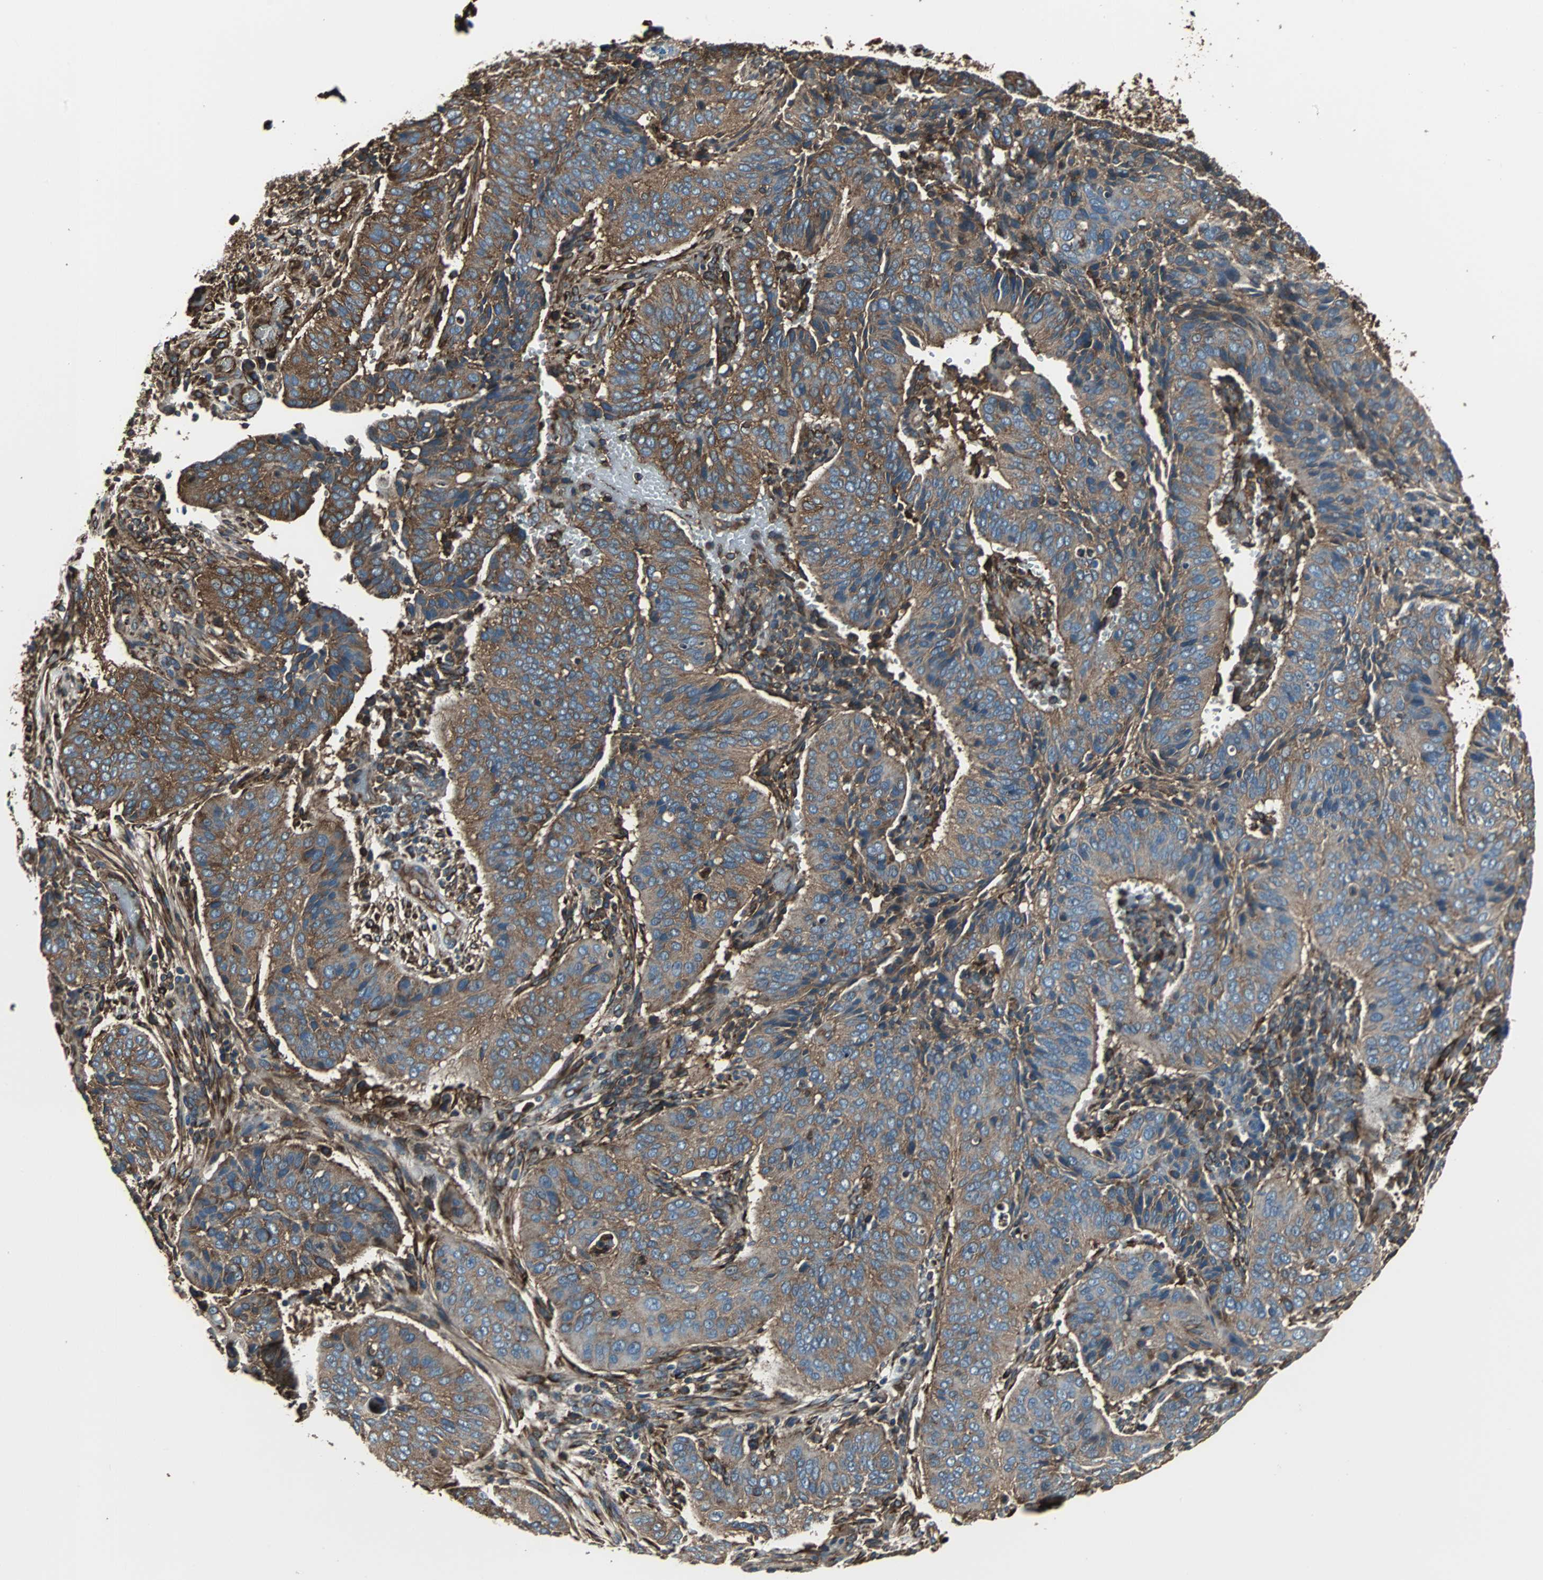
{"staining": {"intensity": "strong", "quantity": ">75%", "location": "cytoplasmic/membranous"}, "tissue": "cervical cancer", "cell_type": "Tumor cells", "image_type": "cancer", "snomed": [{"axis": "morphology", "description": "Squamous cell carcinoma, NOS"}, {"axis": "topography", "description": "Cervix"}], "caption": "Immunohistochemical staining of cervical squamous cell carcinoma demonstrates high levels of strong cytoplasmic/membranous protein staining in about >75% of tumor cells.", "gene": "ACTN1", "patient": {"sex": "female", "age": 39}}